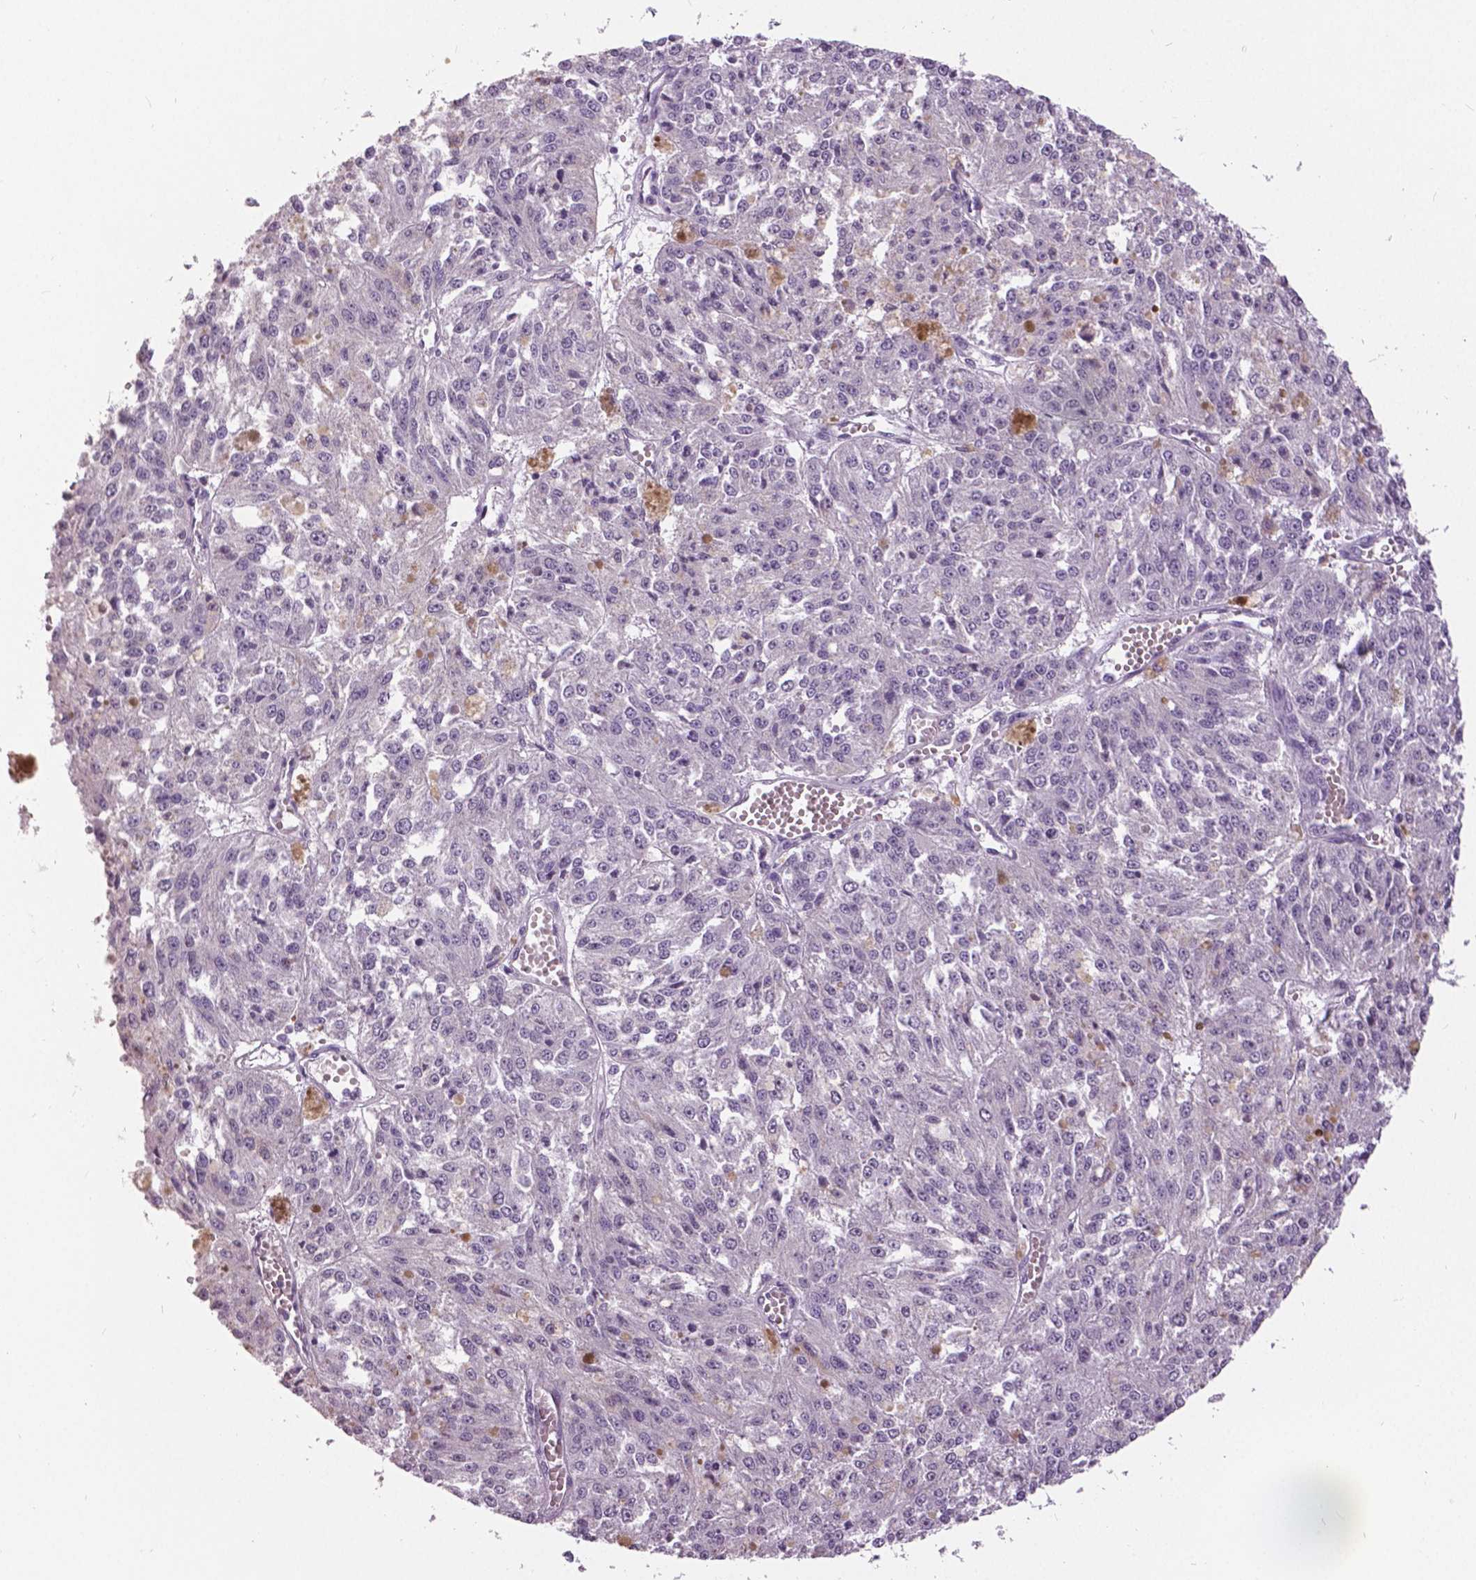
{"staining": {"intensity": "negative", "quantity": "none", "location": "none"}, "tissue": "melanoma", "cell_type": "Tumor cells", "image_type": "cancer", "snomed": [{"axis": "morphology", "description": "Malignant melanoma, Metastatic site"}, {"axis": "topography", "description": "Lymph node"}], "caption": "Protein analysis of malignant melanoma (metastatic site) displays no significant positivity in tumor cells.", "gene": "GRIN2A", "patient": {"sex": "female", "age": 64}}